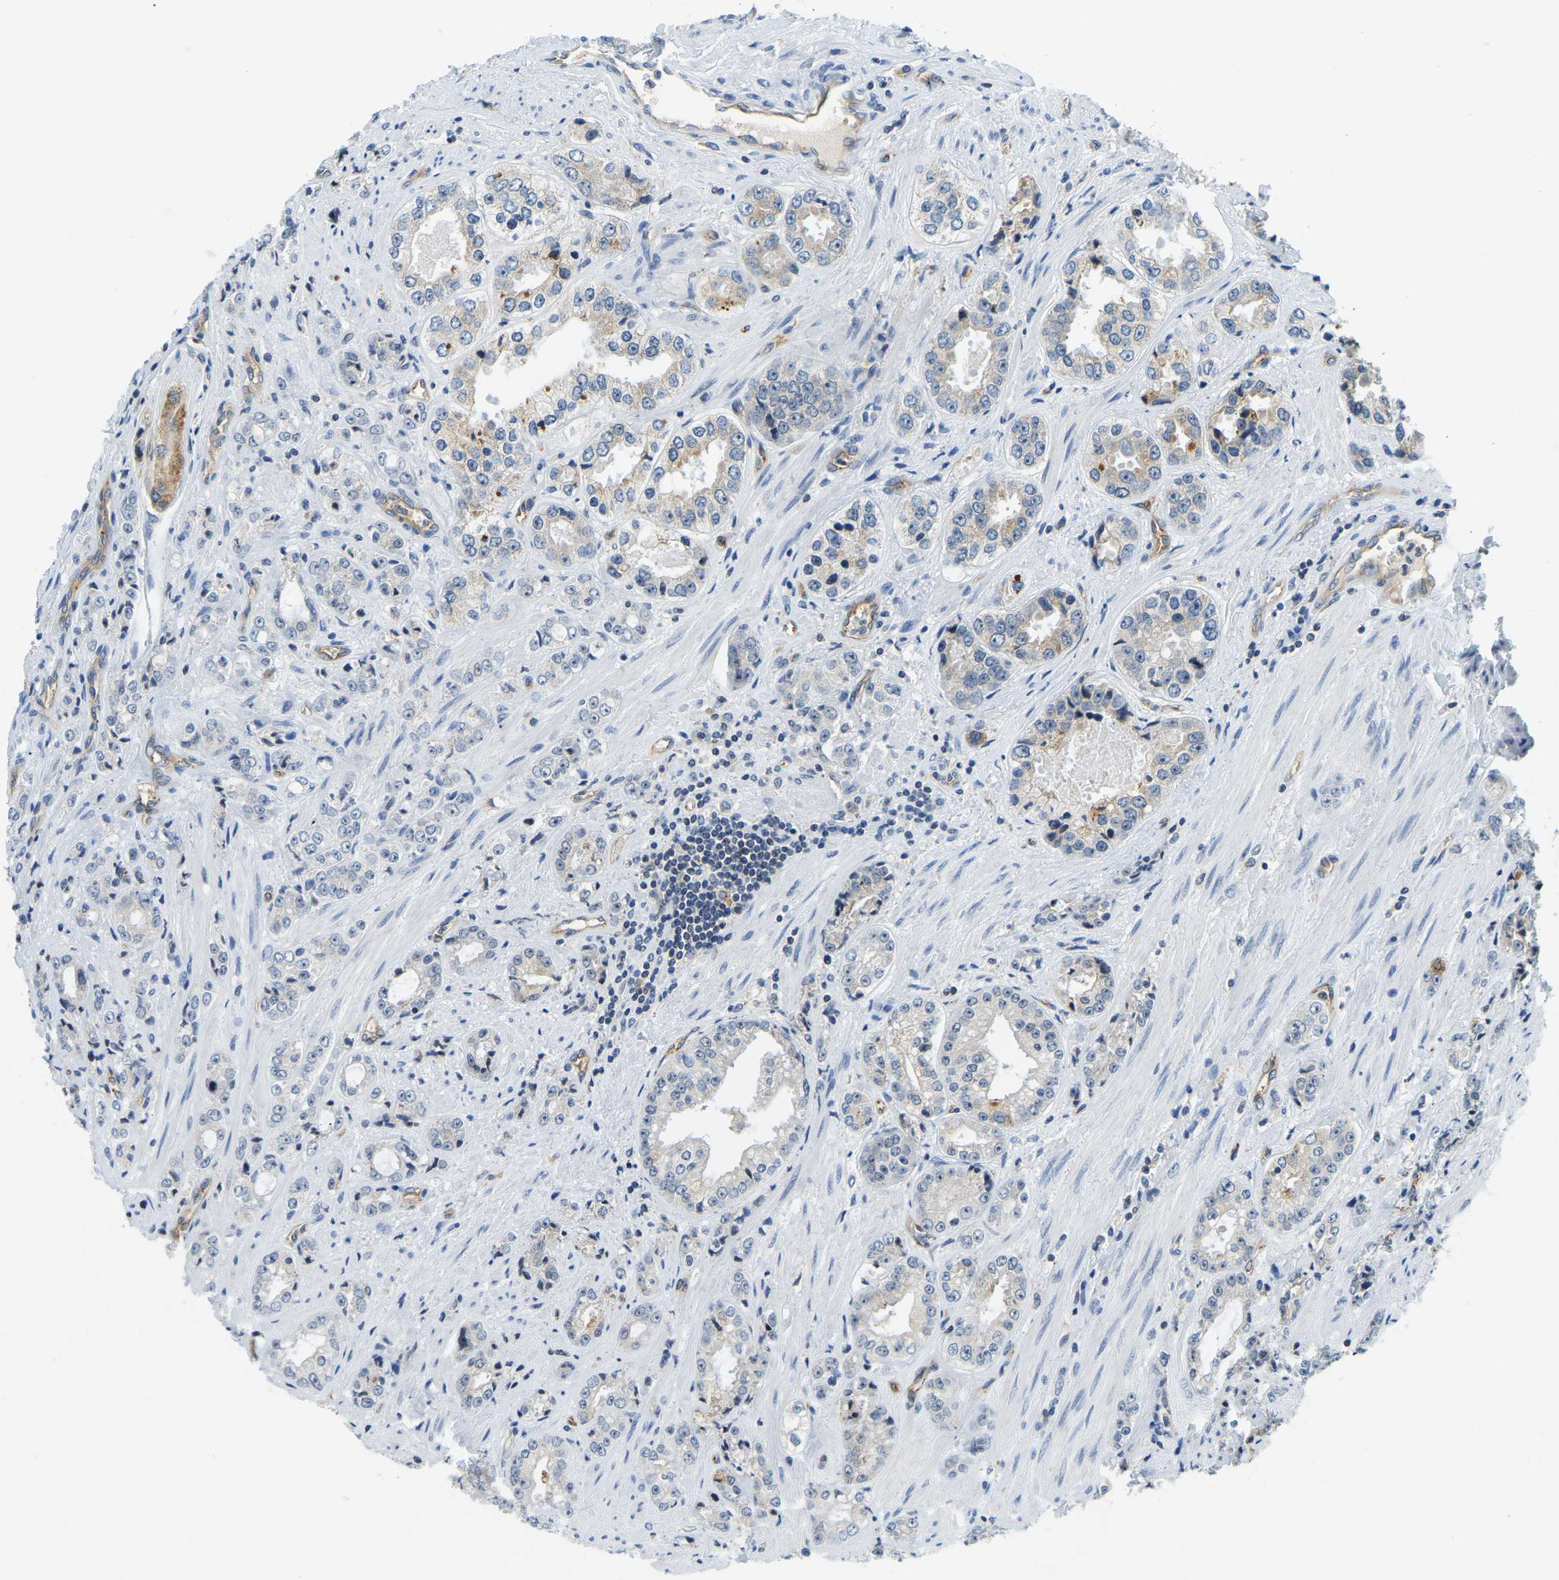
{"staining": {"intensity": "moderate", "quantity": "<25%", "location": "cytoplasmic/membranous"}, "tissue": "prostate cancer", "cell_type": "Tumor cells", "image_type": "cancer", "snomed": [{"axis": "morphology", "description": "Adenocarcinoma, High grade"}, {"axis": "topography", "description": "Prostate"}], "caption": "Brown immunohistochemical staining in high-grade adenocarcinoma (prostate) displays moderate cytoplasmic/membranous expression in about <25% of tumor cells.", "gene": "RRP1", "patient": {"sex": "male", "age": 61}}